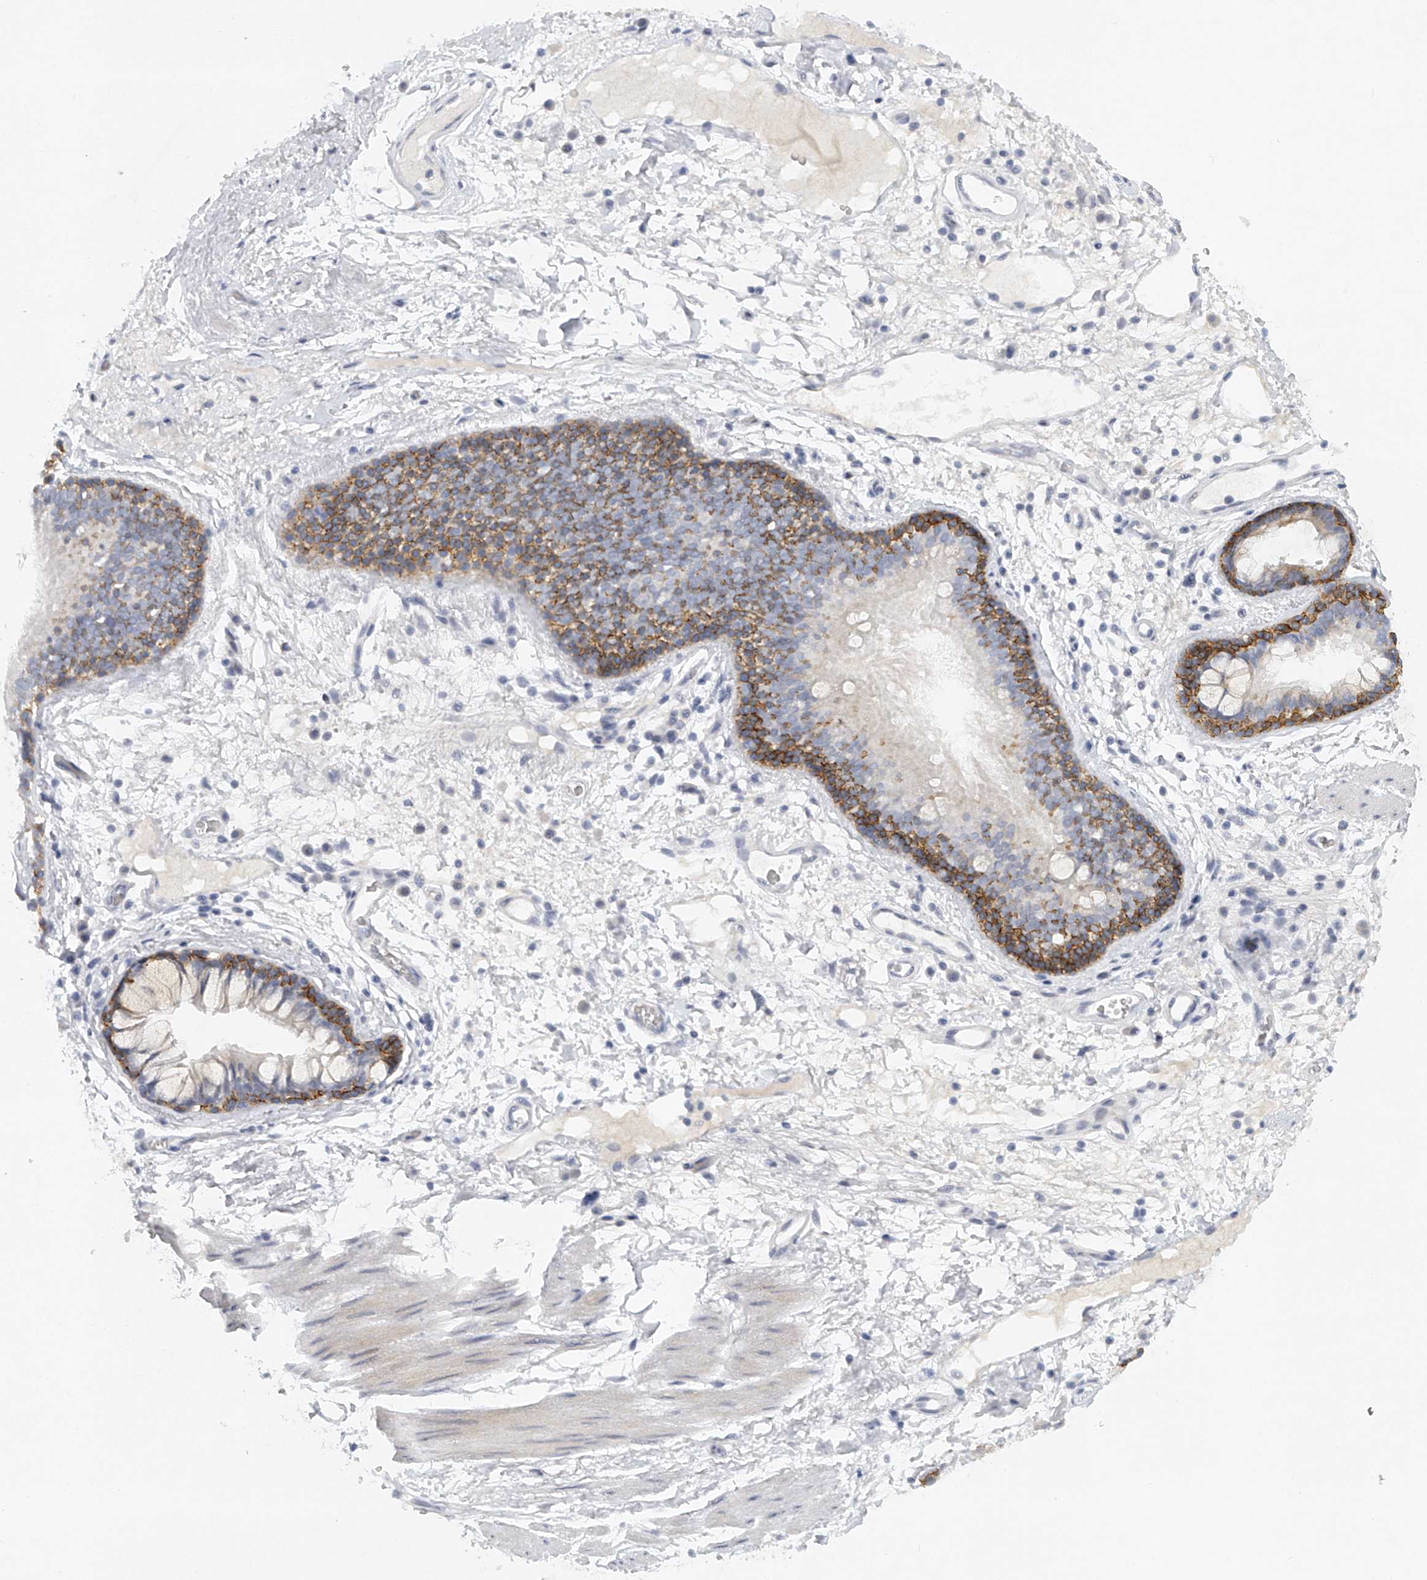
{"staining": {"intensity": "negative", "quantity": "none", "location": "none"}, "tissue": "adipose tissue", "cell_type": "Adipocytes", "image_type": "normal", "snomed": [{"axis": "morphology", "description": "Normal tissue, NOS"}, {"axis": "topography", "description": "Cartilage tissue"}], "caption": "Immunohistochemistry image of normal adipose tissue stained for a protein (brown), which shows no expression in adipocytes. (IHC, brightfield microscopy, high magnification).", "gene": "FAT2", "patient": {"sex": "female", "age": 63}}